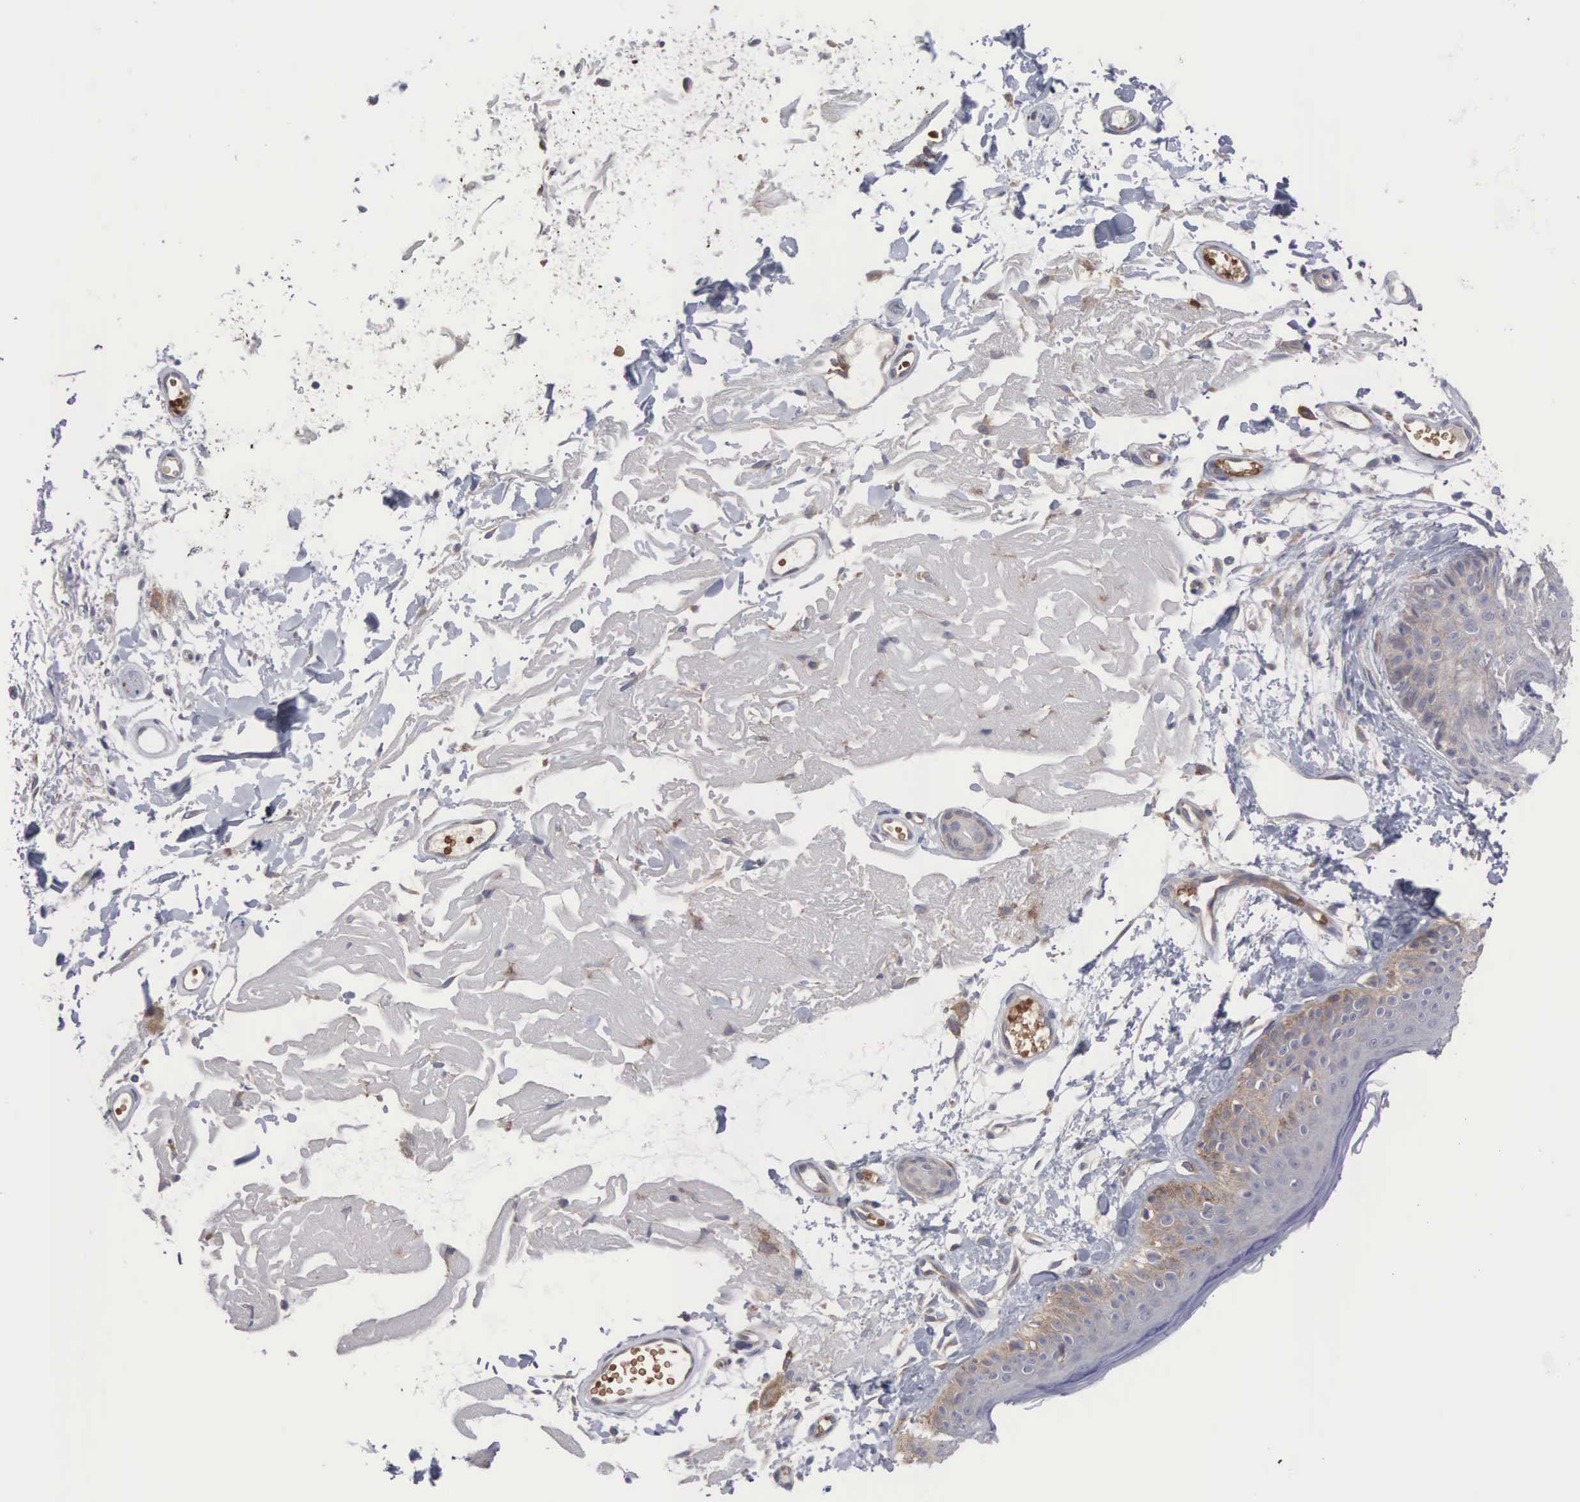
{"staining": {"intensity": "negative", "quantity": "none", "location": "none"}, "tissue": "skin", "cell_type": "Fibroblasts", "image_type": "normal", "snomed": [{"axis": "morphology", "description": "Normal tissue, NOS"}, {"axis": "topography", "description": "Skin"}], "caption": "Immunohistochemistry (IHC) histopathology image of benign skin: human skin stained with DAB shows no significant protein expression in fibroblasts.", "gene": "INF2", "patient": {"sex": "male", "age": 83}}